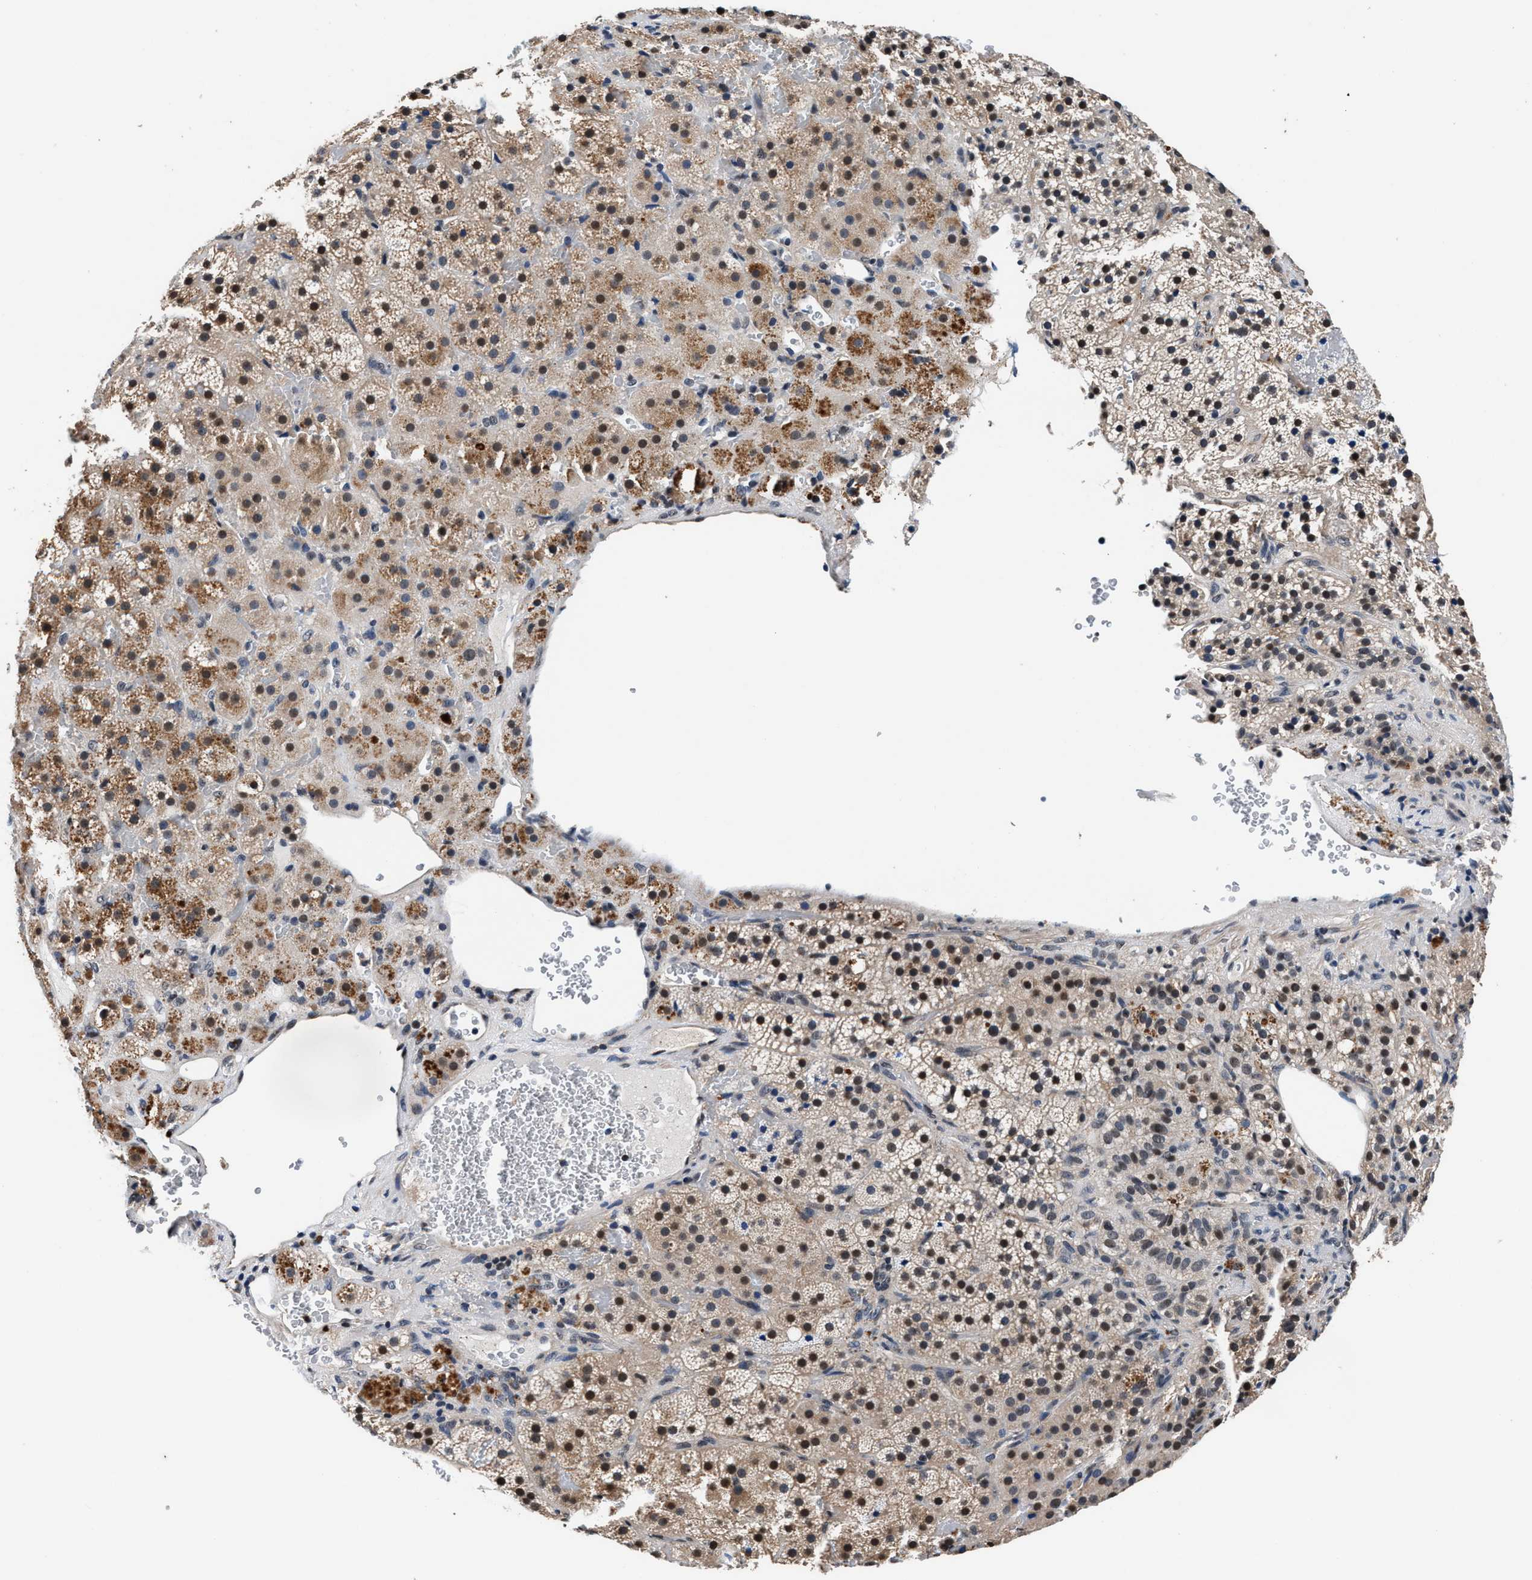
{"staining": {"intensity": "strong", "quantity": "25%-75%", "location": "cytoplasmic/membranous,nuclear"}, "tissue": "adrenal gland", "cell_type": "Glandular cells", "image_type": "normal", "snomed": [{"axis": "morphology", "description": "Normal tissue, NOS"}, {"axis": "topography", "description": "Adrenal gland"}], "caption": "Normal adrenal gland was stained to show a protein in brown. There is high levels of strong cytoplasmic/membranous,nuclear positivity in about 25%-75% of glandular cells. The staining is performed using DAB (3,3'-diaminobenzidine) brown chromogen to label protein expression. The nuclei are counter-stained blue using hematoxylin.", "gene": "USP16", "patient": {"sex": "female", "age": 59}}